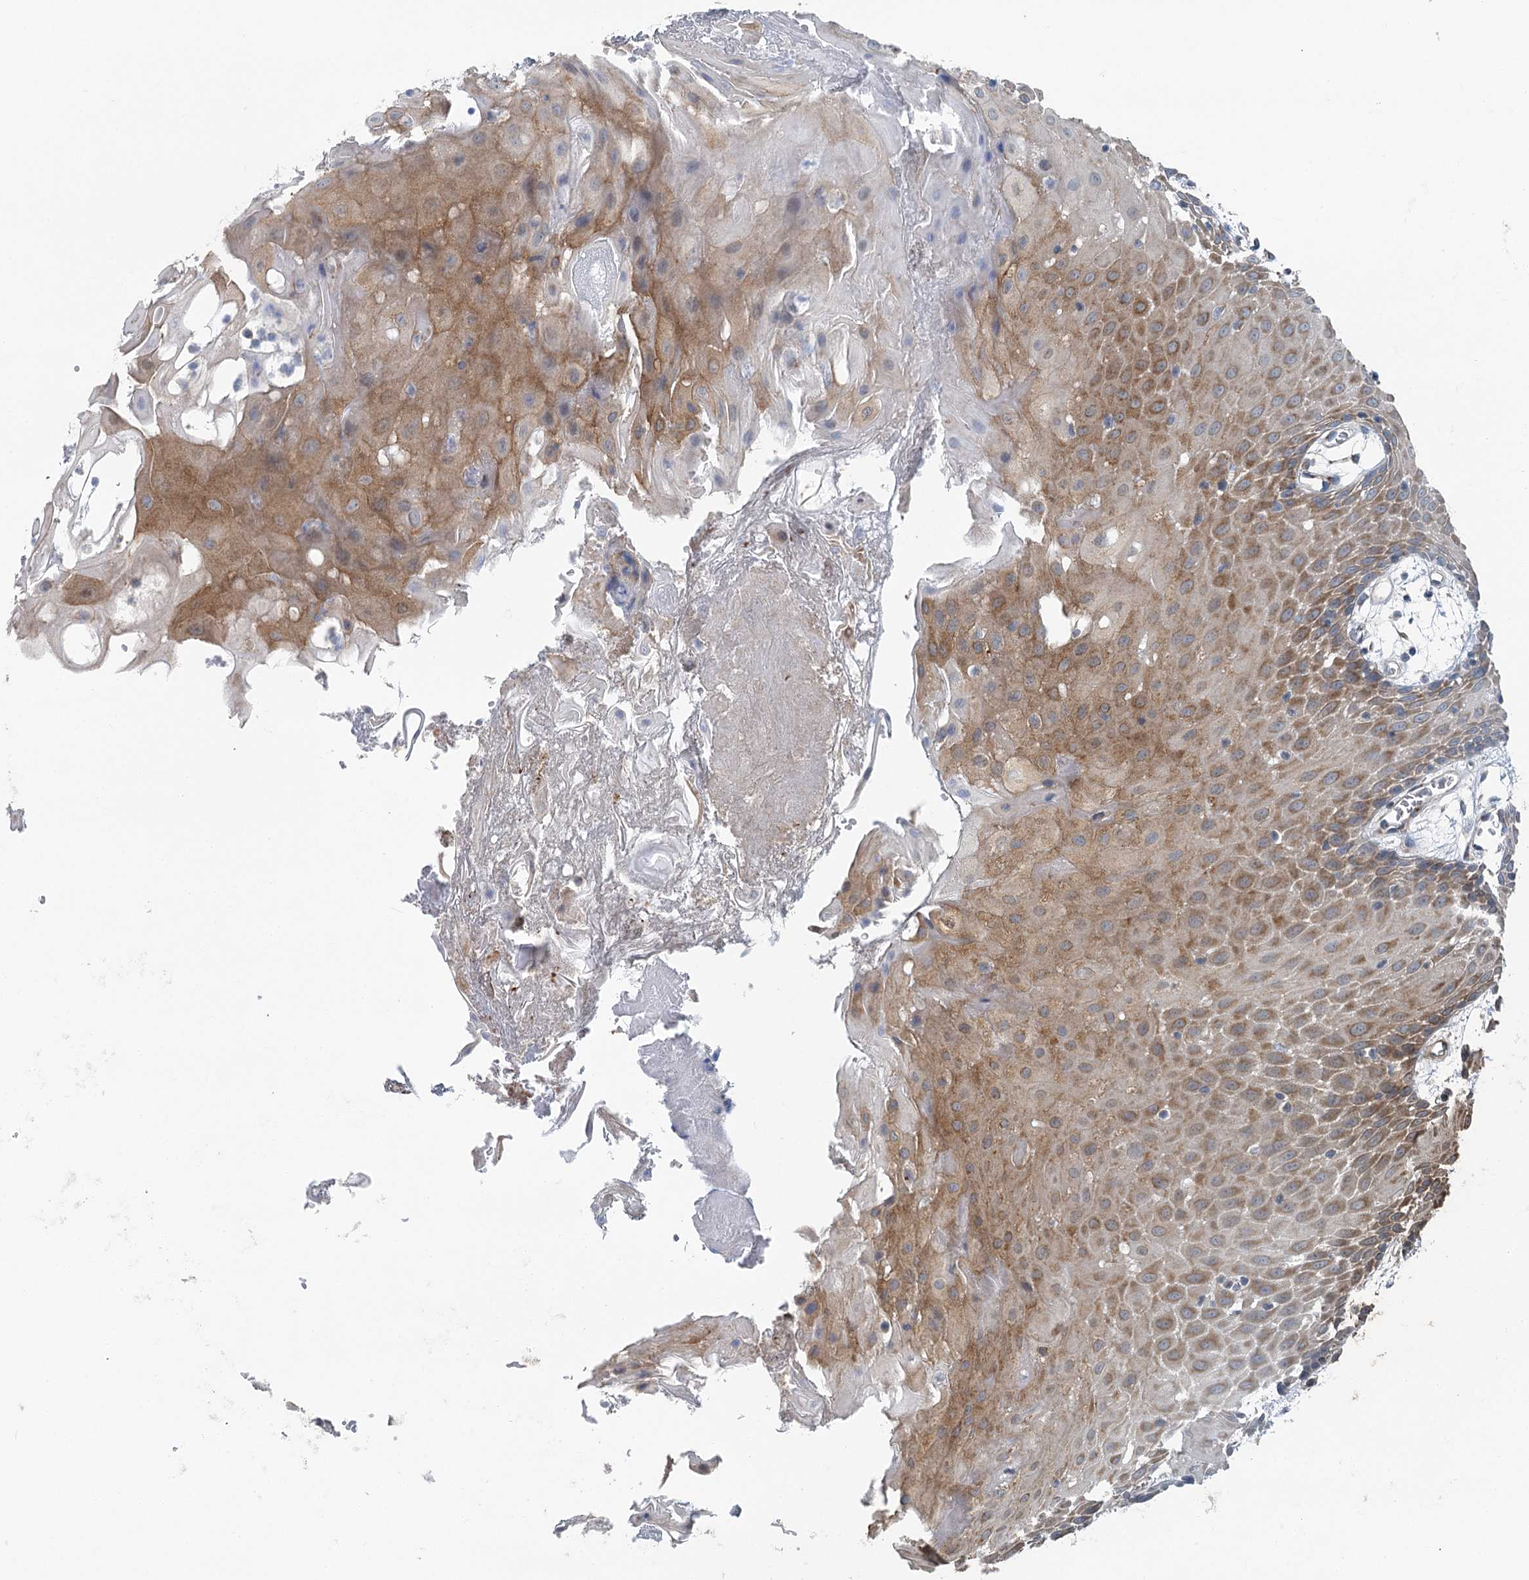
{"staining": {"intensity": "moderate", "quantity": "25%-75%", "location": "cytoplasmic/membranous"}, "tissue": "oral mucosa", "cell_type": "Squamous epithelial cells", "image_type": "normal", "snomed": [{"axis": "morphology", "description": "Normal tissue, NOS"}, {"axis": "topography", "description": "Skeletal muscle"}, {"axis": "topography", "description": "Oral tissue"}, {"axis": "topography", "description": "Salivary gland"}, {"axis": "topography", "description": "Peripheral nerve tissue"}], "caption": "Moderate cytoplasmic/membranous staining is seen in approximately 25%-75% of squamous epithelial cells in unremarkable oral mucosa.", "gene": "ITIH5", "patient": {"sex": "male", "age": 54}}